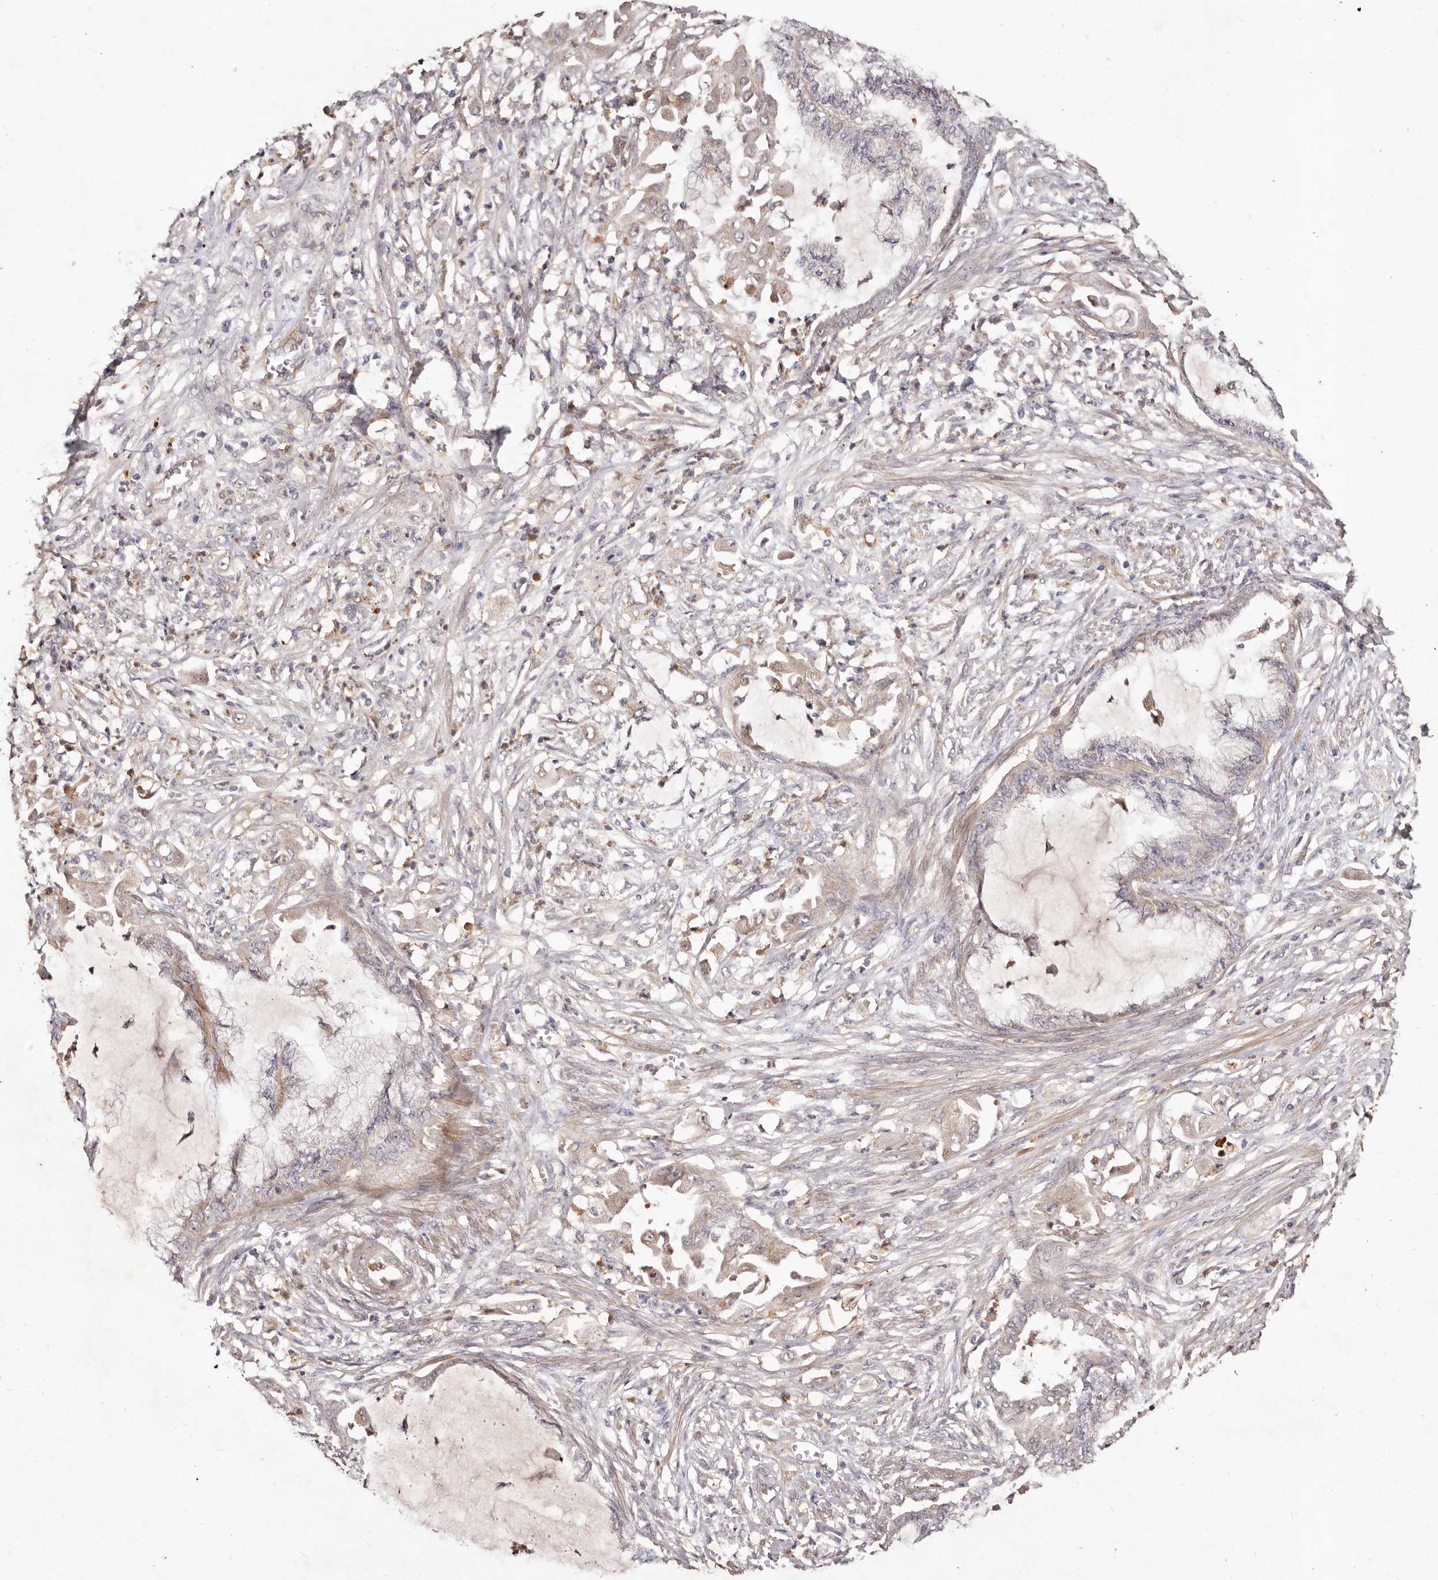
{"staining": {"intensity": "negative", "quantity": "none", "location": "none"}, "tissue": "endometrial cancer", "cell_type": "Tumor cells", "image_type": "cancer", "snomed": [{"axis": "morphology", "description": "Adenocarcinoma, NOS"}, {"axis": "topography", "description": "Endometrium"}], "caption": "Immunohistochemistry (IHC) photomicrograph of endometrial cancer (adenocarcinoma) stained for a protein (brown), which demonstrates no positivity in tumor cells.", "gene": "CCL14", "patient": {"sex": "female", "age": 86}}